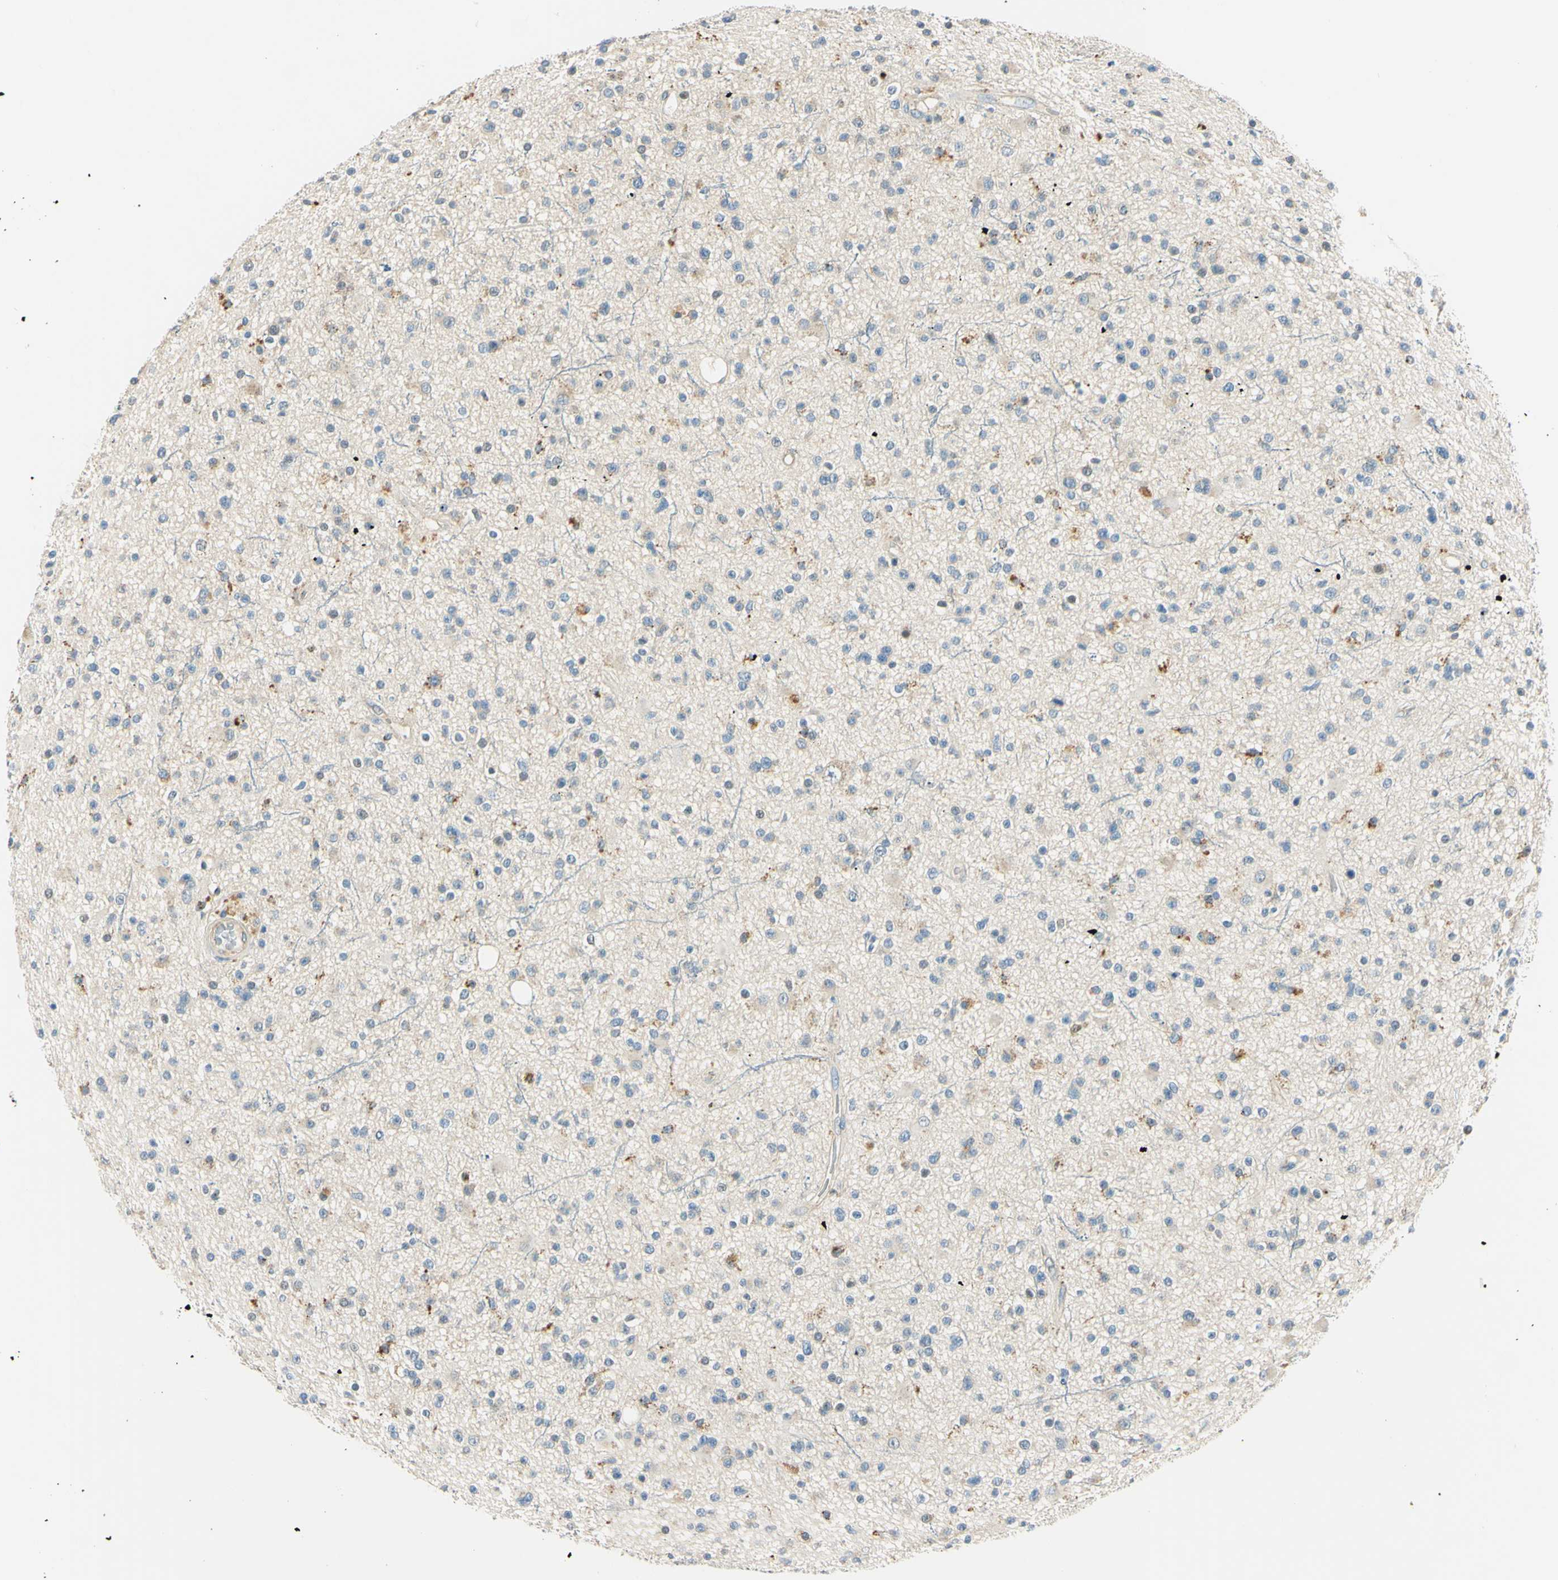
{"staining": {"intensity": "moderate", "quantity": "<25%", "location": "cytoplasmic/membranous"}, "tissue": "glioma", "cell_type": "Tumor cells", "image_type": "cancer", "snomed": [{"axis": "morphology", "description": "Glioma, malignant, High grade"}, {"axis": "topography", "description": "Brain"}], "caption": "Human malignant glioma (high-grade) stained with a brown dye shows moderate cytoplasmic/membranous positive staining in about <25% of tumor cells.", "gene": "LAMA3", "patient": {"sex": "male", "age": 33}}